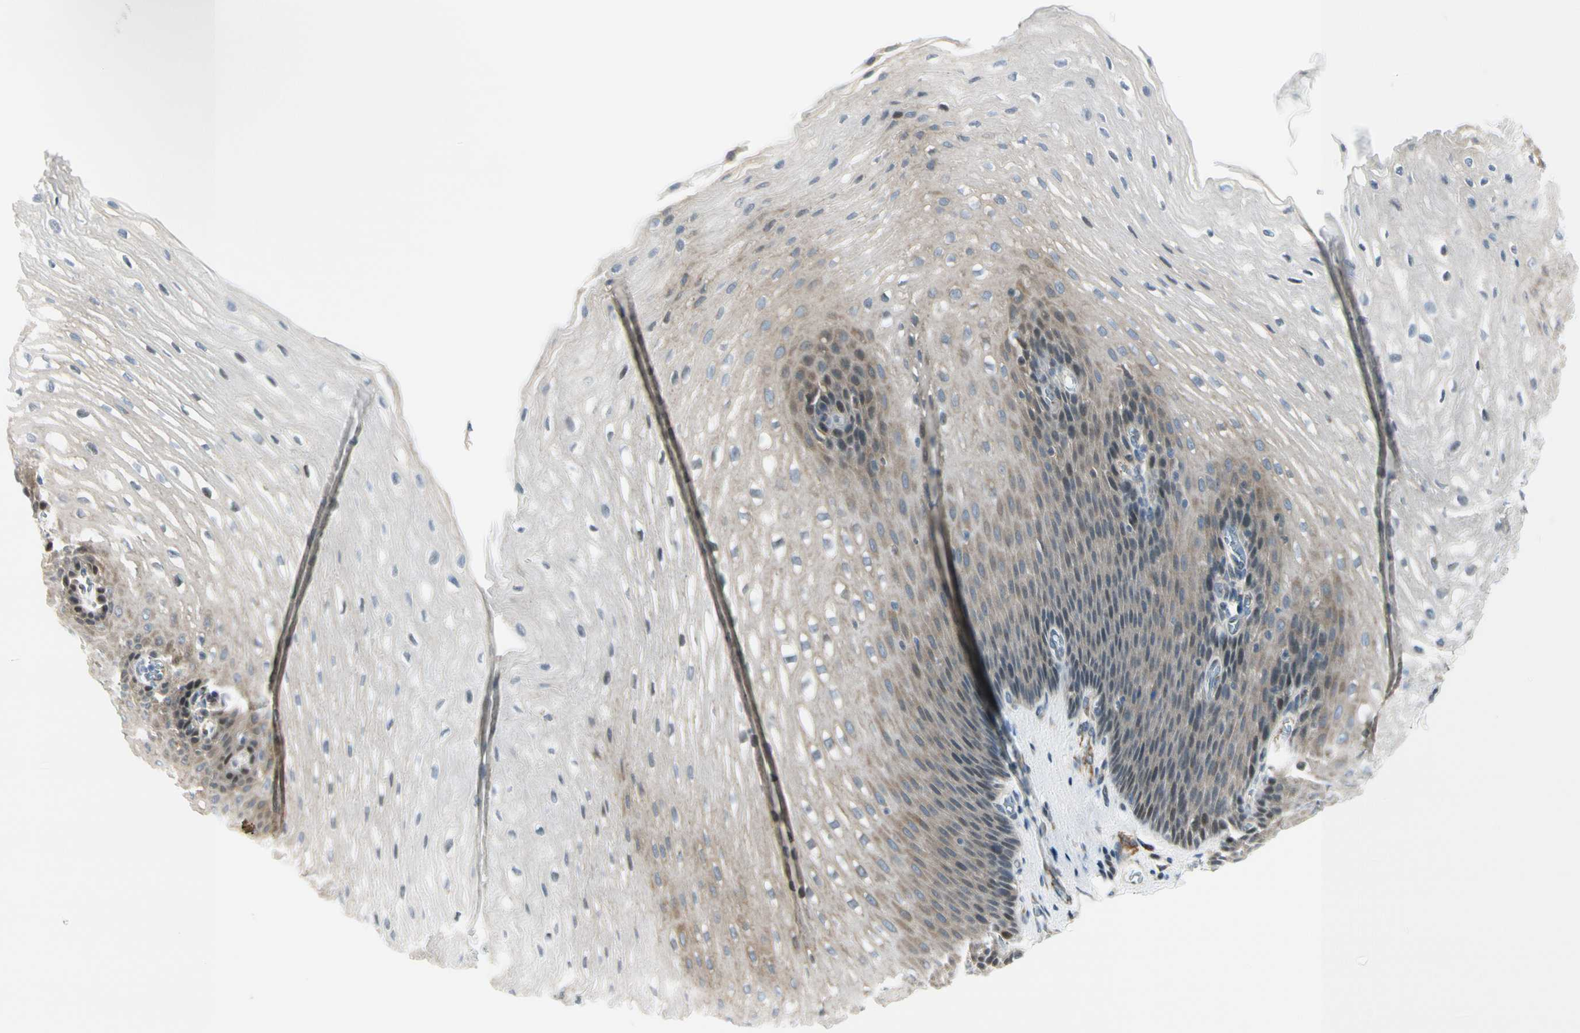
{"staining": {"intensity": "weak", "quantity": "25%-75%", "location": "cytoplasmic/membranous,nuclear"}, "tissue": "esophagus", "cell_type": "Squamous epithelial cells", "image_type": "normal", "snomed": [{"axis": "morphology", "description": "Normal tissue, NOS"}, {"axis": "topography", "description": "Esophagus"}], "caption": "Immunohistochemical staining of normal human esophagus shows weak cytoplasmic/membranous,nuclear protein positivity in approximately 25%-75% of squamous epithelial cells. The staining was performed using DAB (3,3'-diaminobenzidine) to visualize the protein expression in brown, while the nuclei were stained in blue with hematoxylin (Magnification: 20x).", "gene": "NPDC1", "patient": {"sex": "male", "age": 48}}